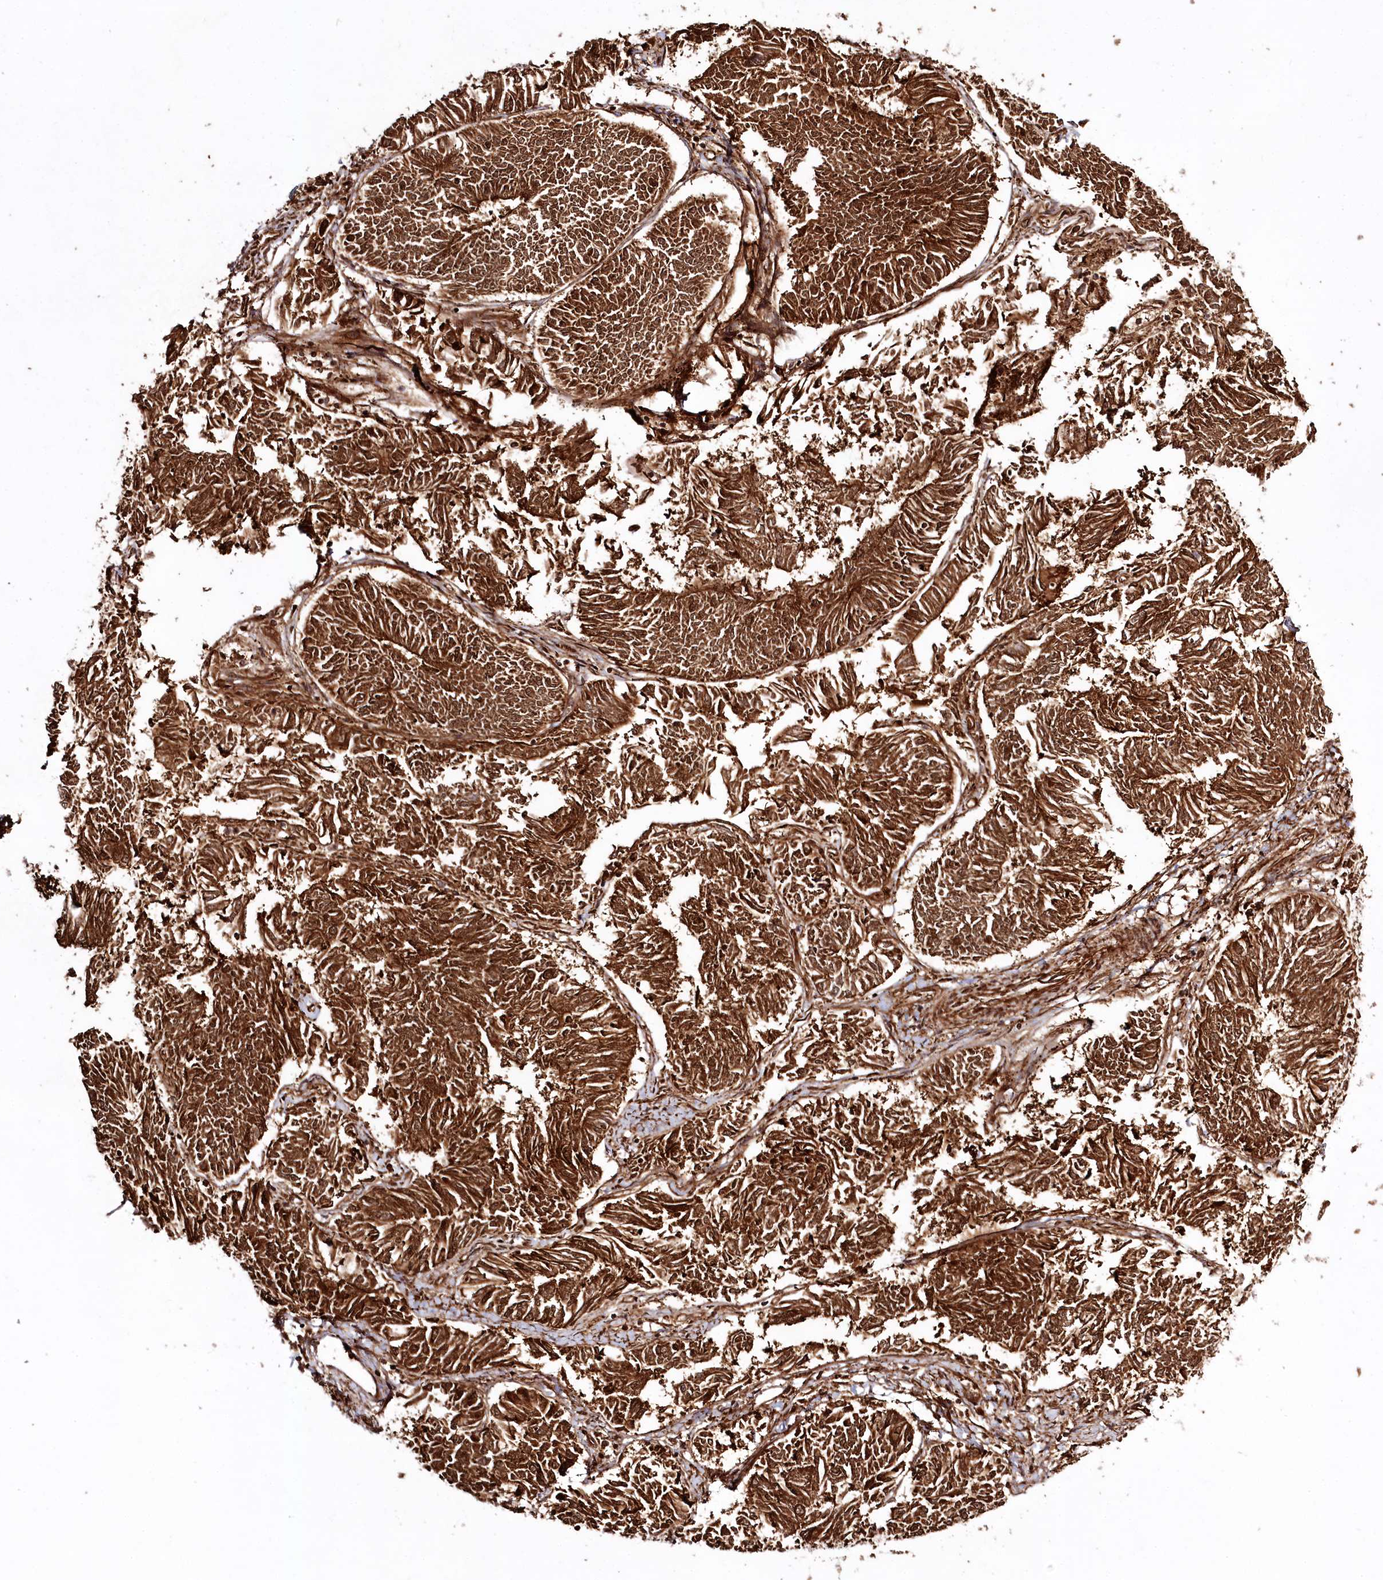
{"staining": {"intensity": "strong", "quantity": ">75%", "location": "cytoplasmic/membranous"}, "tissue": "endometrial cancer", "cell_type": "Tumor cells", "image_type": "cancer", "snomed": [{"axis": "morphology", "description": "Adenocarcinoma, NOS"}, {"axis": "topography", "description": "Endometrium"}], "caption": "Adenocarcinoma (endometrial) was stained to show a protein in brown. There is high levels of strong cytoplasmic/membranous positivity in about >75% of tumor cells.", "gene": "REXO2", "patient": {"sex": "female", "age": 58}}